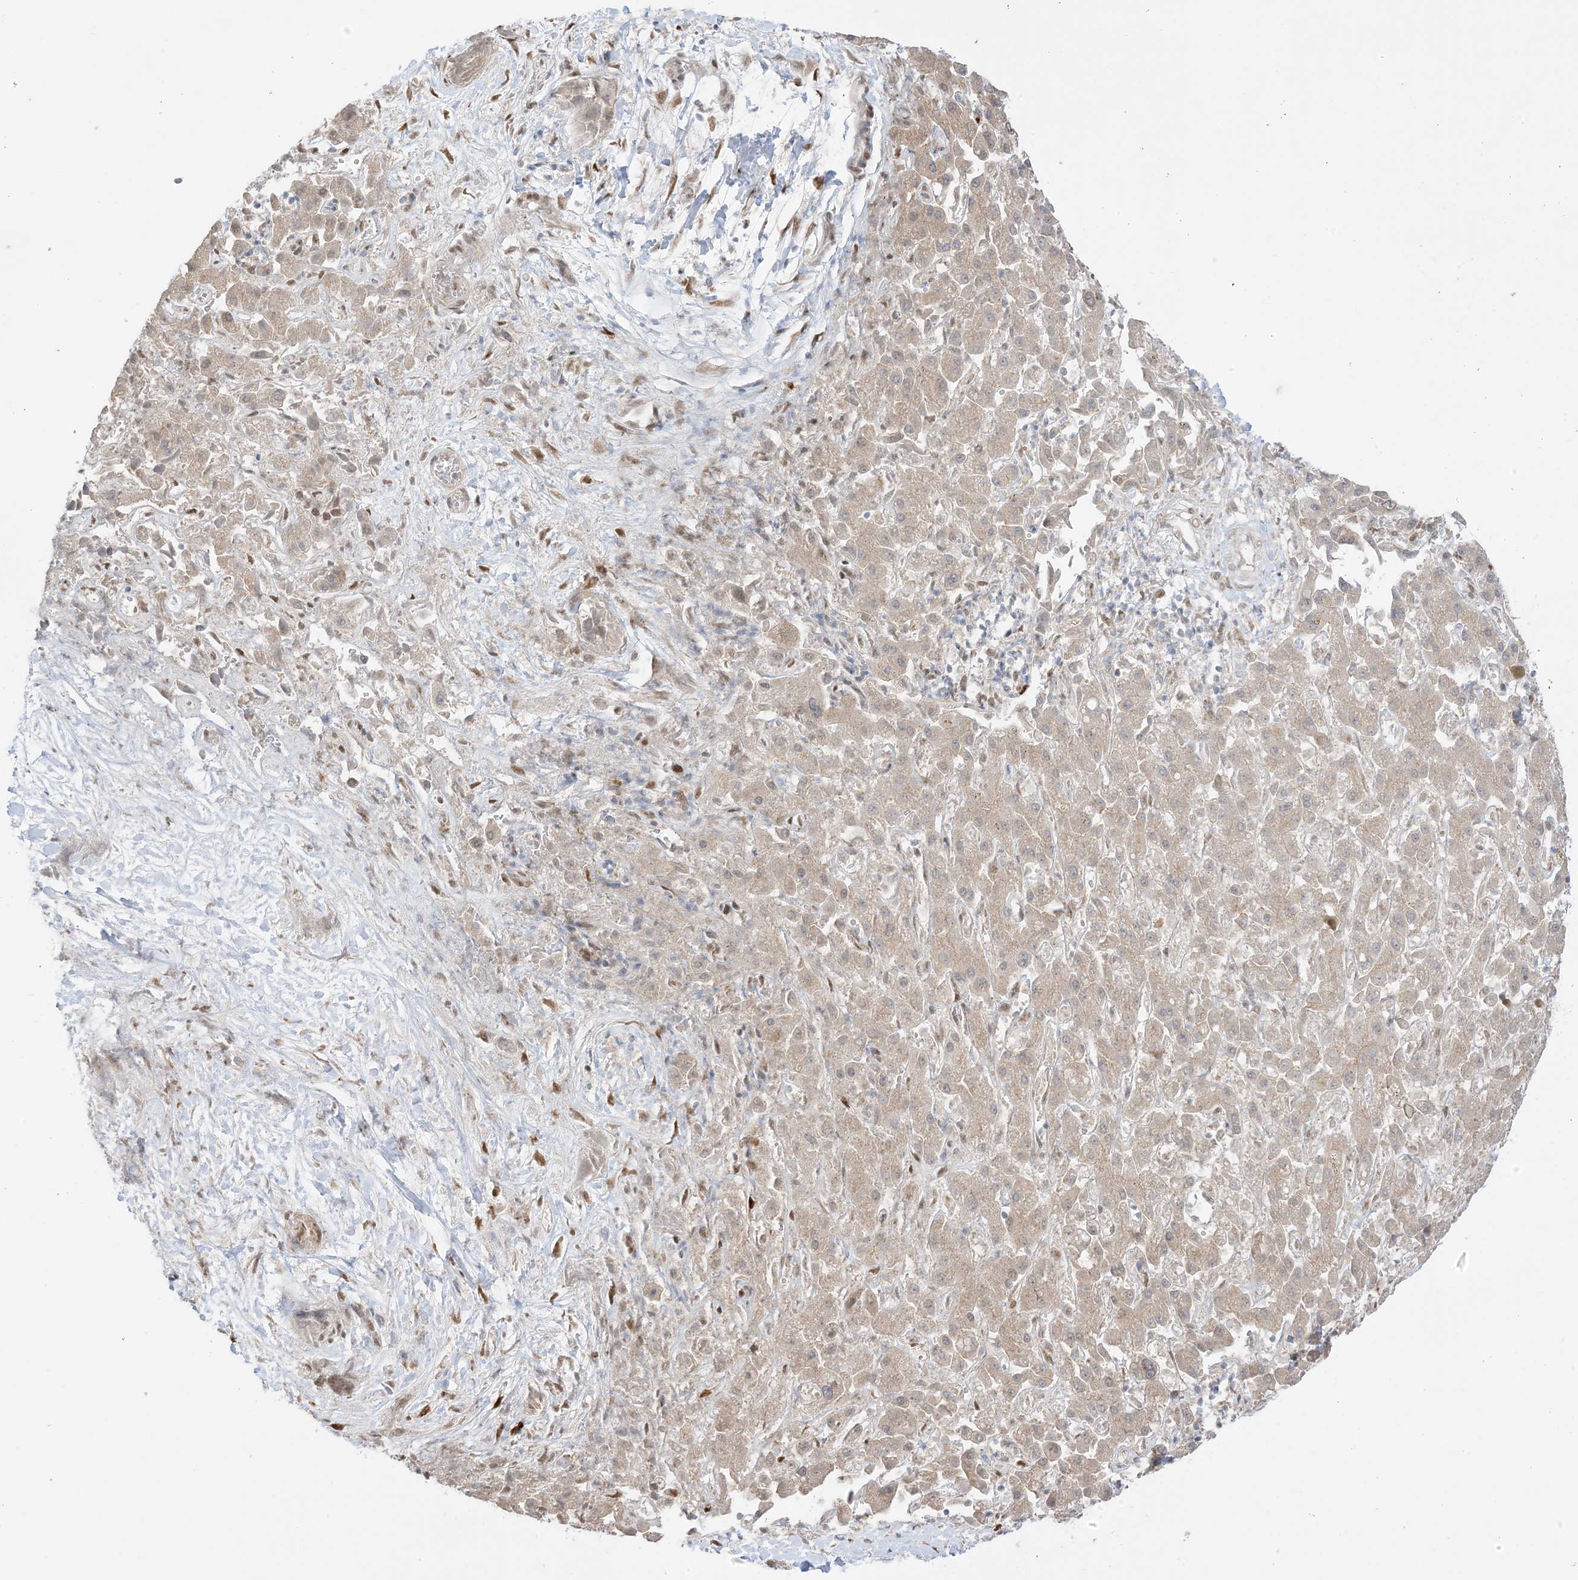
{"staining": {"intensity": "weak", "quantity": ">75%", "location": "cytoplasmic/membranous,nuclear"}, "tissue": "liver cancer", "cell_type": "Tumor cells", "image_type": "cancer", "snomed": [{"axis": "morphology", "description": "Cholangiocarcinoma"}, {"axis": "topography", "description": "Liver"}], "caption": "IHC (DAB (3,3'-diaminobenzidine)) staining of human liver cancer demonstrates weak cytoplasmic/membranous and nuclear protein staining in approximately >75% of tumor cells.", "gene": "UBE2E2", "patient": {"sex": "female", "age": 52}}